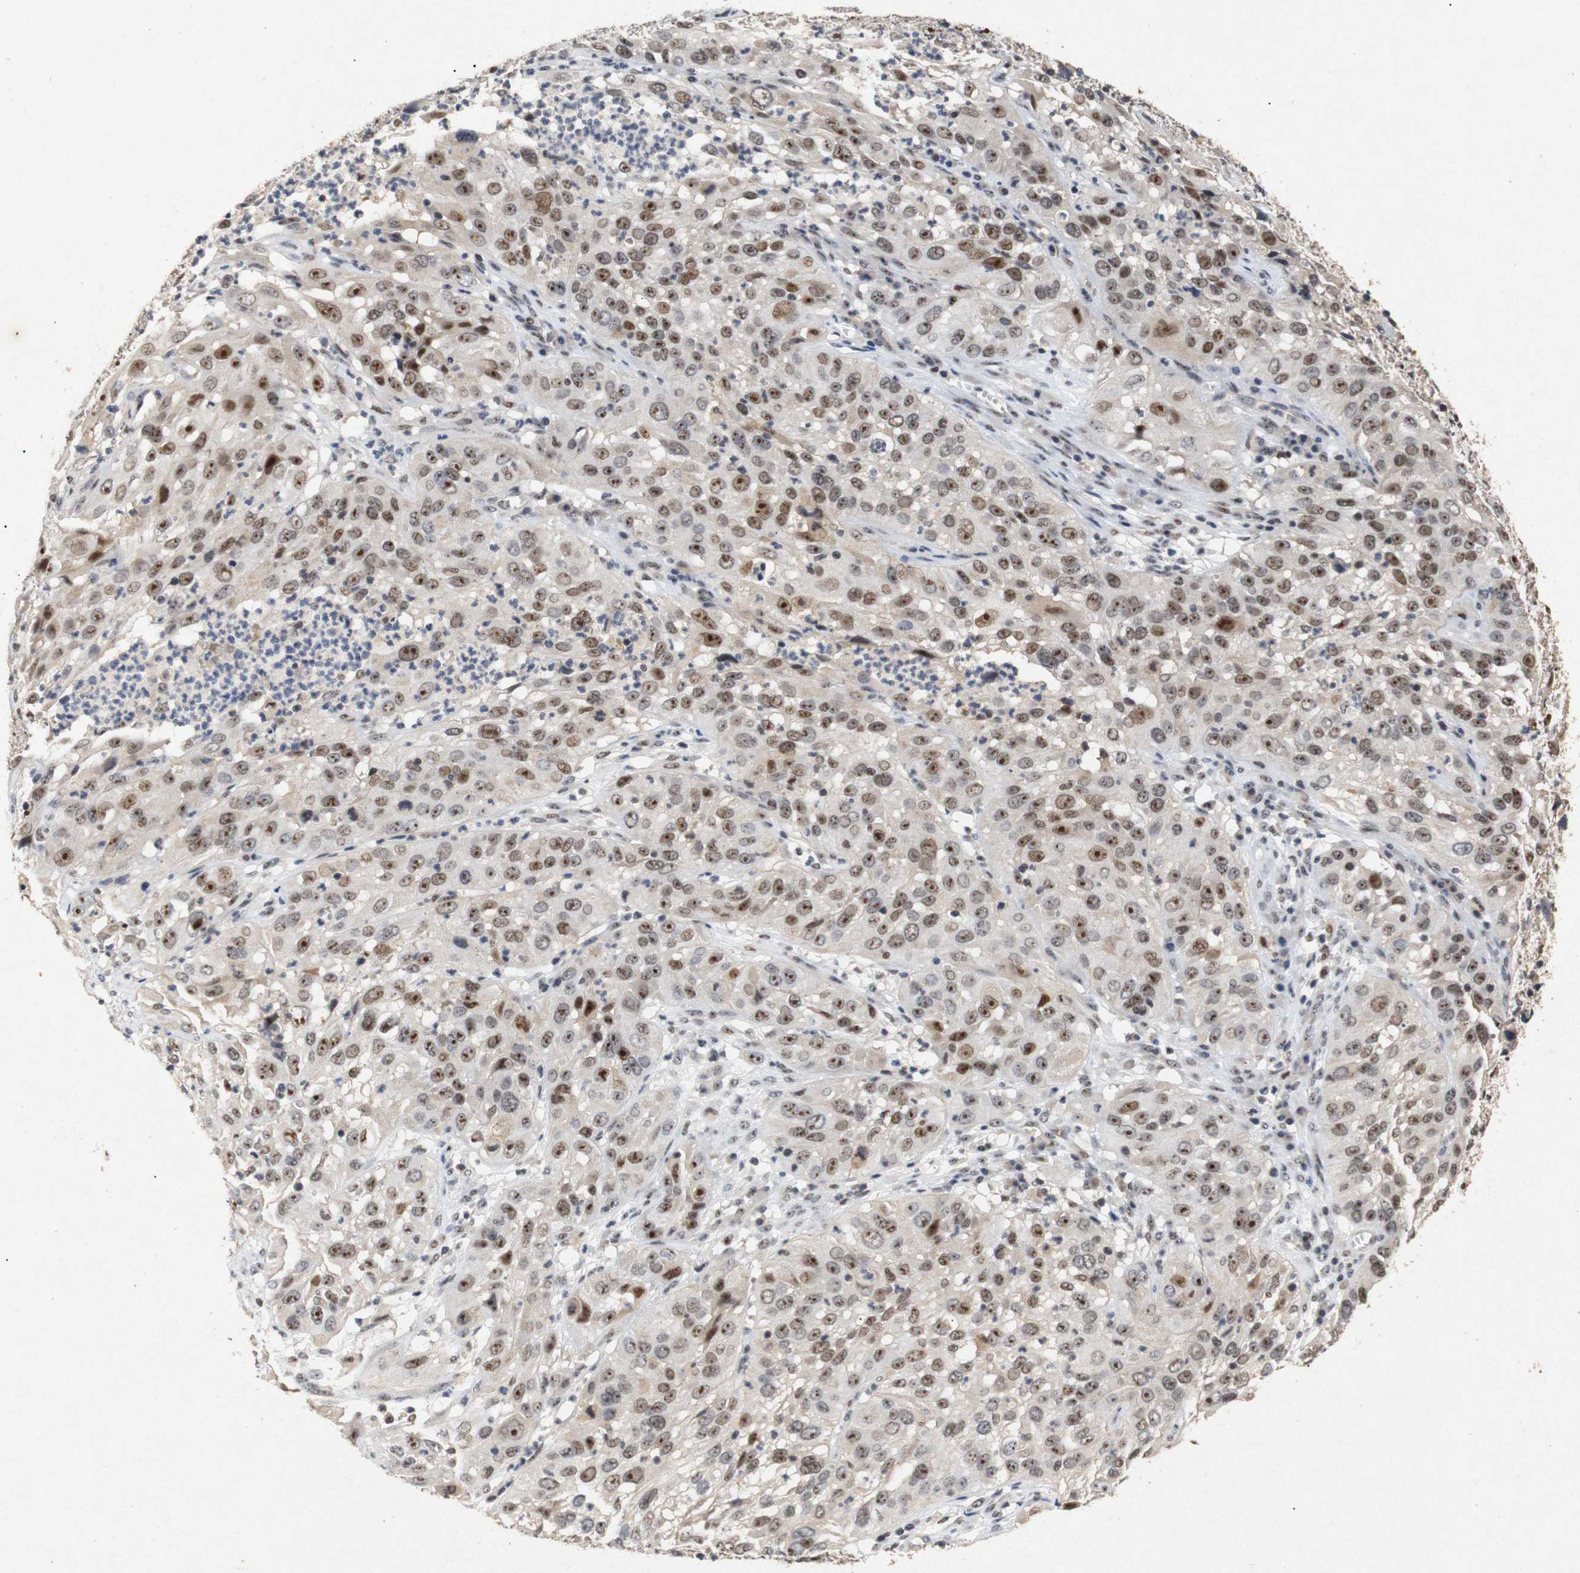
{"staining": {"intensity": "moderate", "quantity": ">75%", "location": "cytoplasmic/membranous,nuclear"}, "tissue": "cervical cancer", "cell_type": "Tumor cells", "image_type": "cancer", "snomed": [{"axis": "morphology", "description": "Squamous cell carcinoma, NOS"}, {"axis": "topography", "description": "Cervix"}], "caption": "Immunohistochemical staining of human cervical cancer demonstrates medium levels of moderate cytoplasmic/membranous and nuclear protein positivity in about >75% of tumor cells.", "gene": "PARN", "patient": {"sex": "female", "age": 32}}